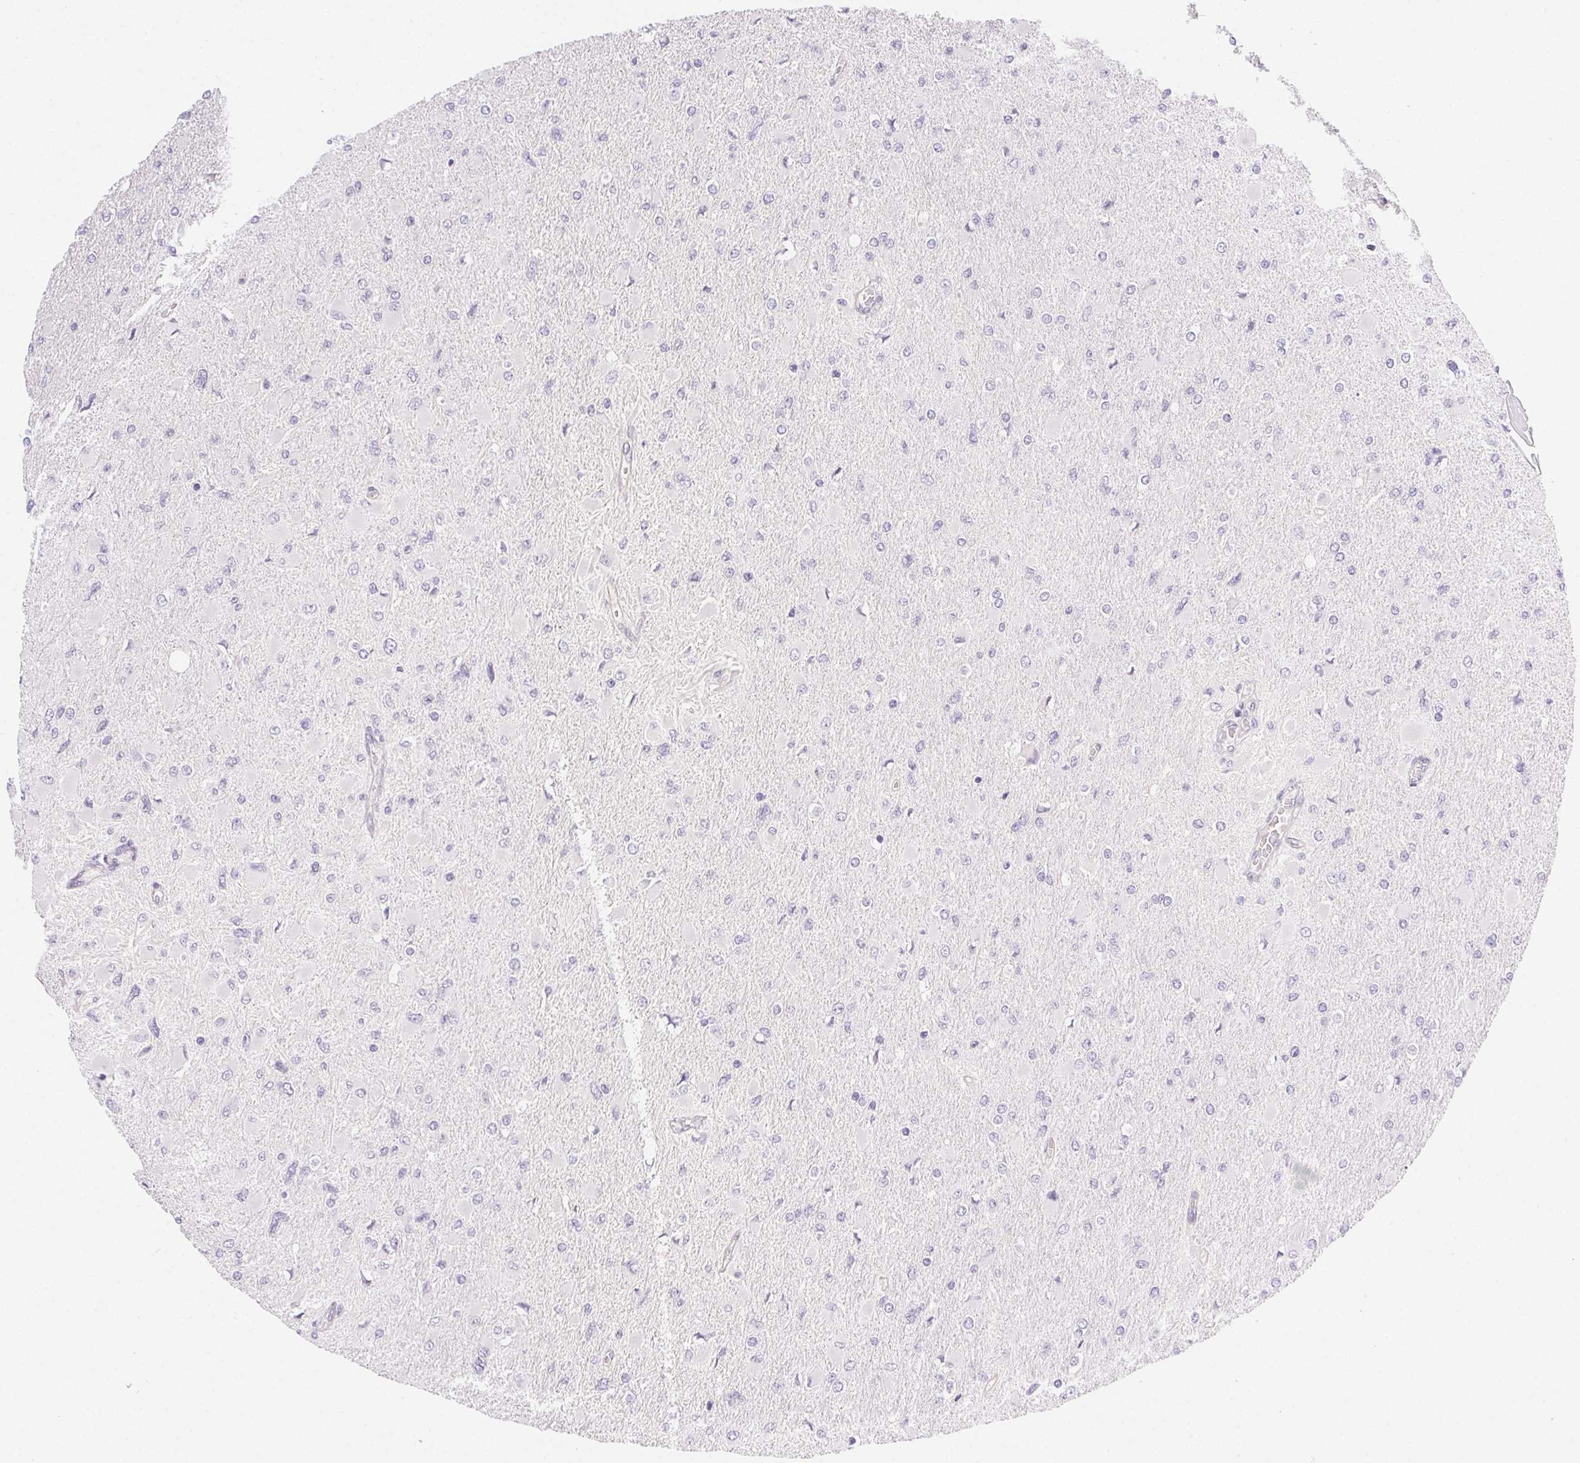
{"staining": {"intensity": "negative", "quantity": "none", "location": "none"}, "tissue": "glioma", "cell_type": "Tumor cells", "image_type": "cancer", "snomed": [{"axis": "morphology", "description": "Glioma, malignant, High grade"}, {"axis": "topography", "description": "Cerebral cortex"}], "caption": "The immunohistochemistry (IHC) photomicrograph has no significant expression in tumor cells of glioma tissue.", "gene": "CSN1S1", "patient": {"sex": "female", "age": 36}}